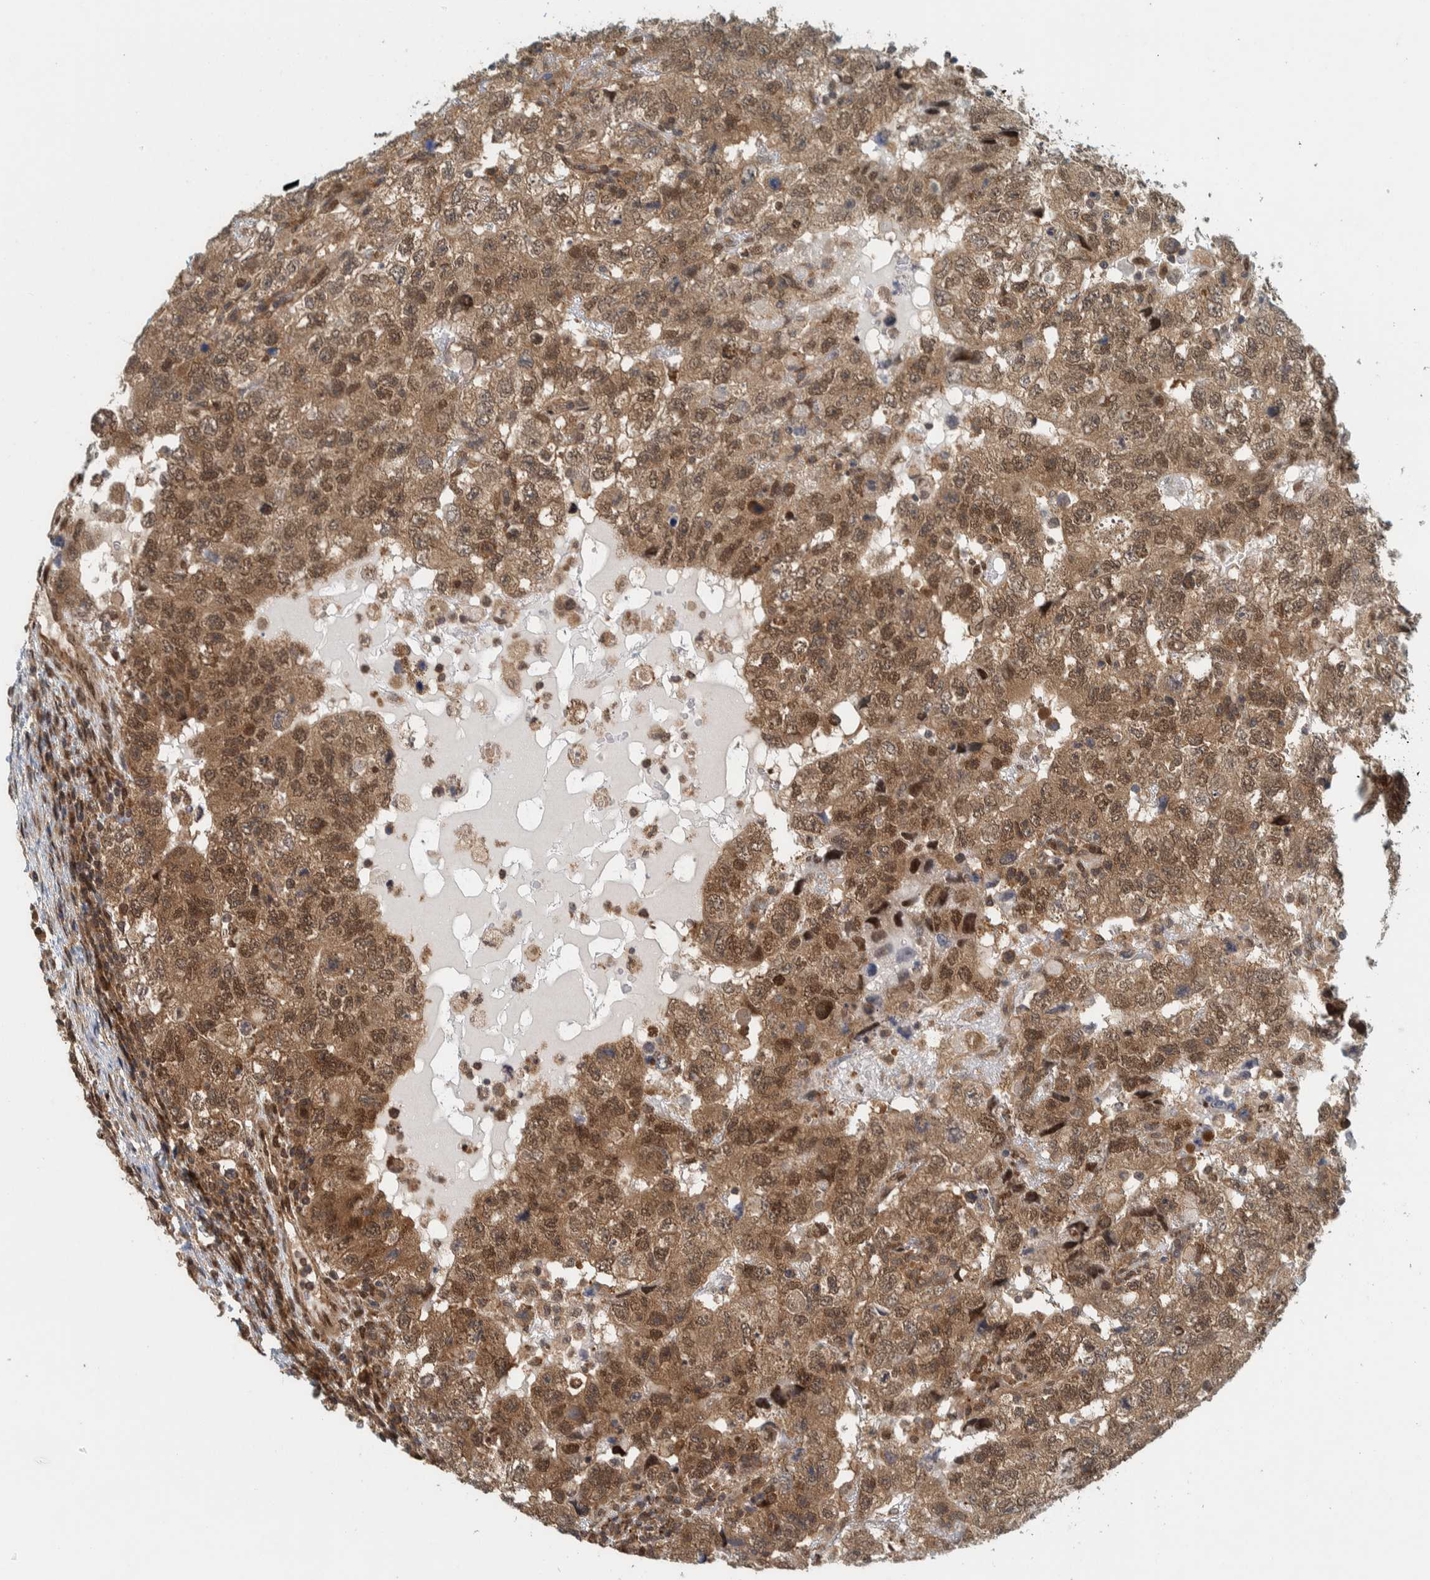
{"staining": {"intensity": "moderate", "quantity": ">75%", "location": "cytoplasmic/membranous,nuclear"}, "tissue": "testis cancer", "cell_type": "Tumor cells", "image_type": "cancer", "snomed": [{"axis": "morphology", "description": "Carcinoma, Embryonal, NOS"}, {"axis": "topography", "description": "Testis"}], "caption": "Moderate cytoplasmic/membranous and nuclear positivity is appreciated in approximately >75% of tumor cells in testis cancer. Nuclei are stained in blue.", "gene": "COPS3", "patient": {"sex": "male", "age": 36}}